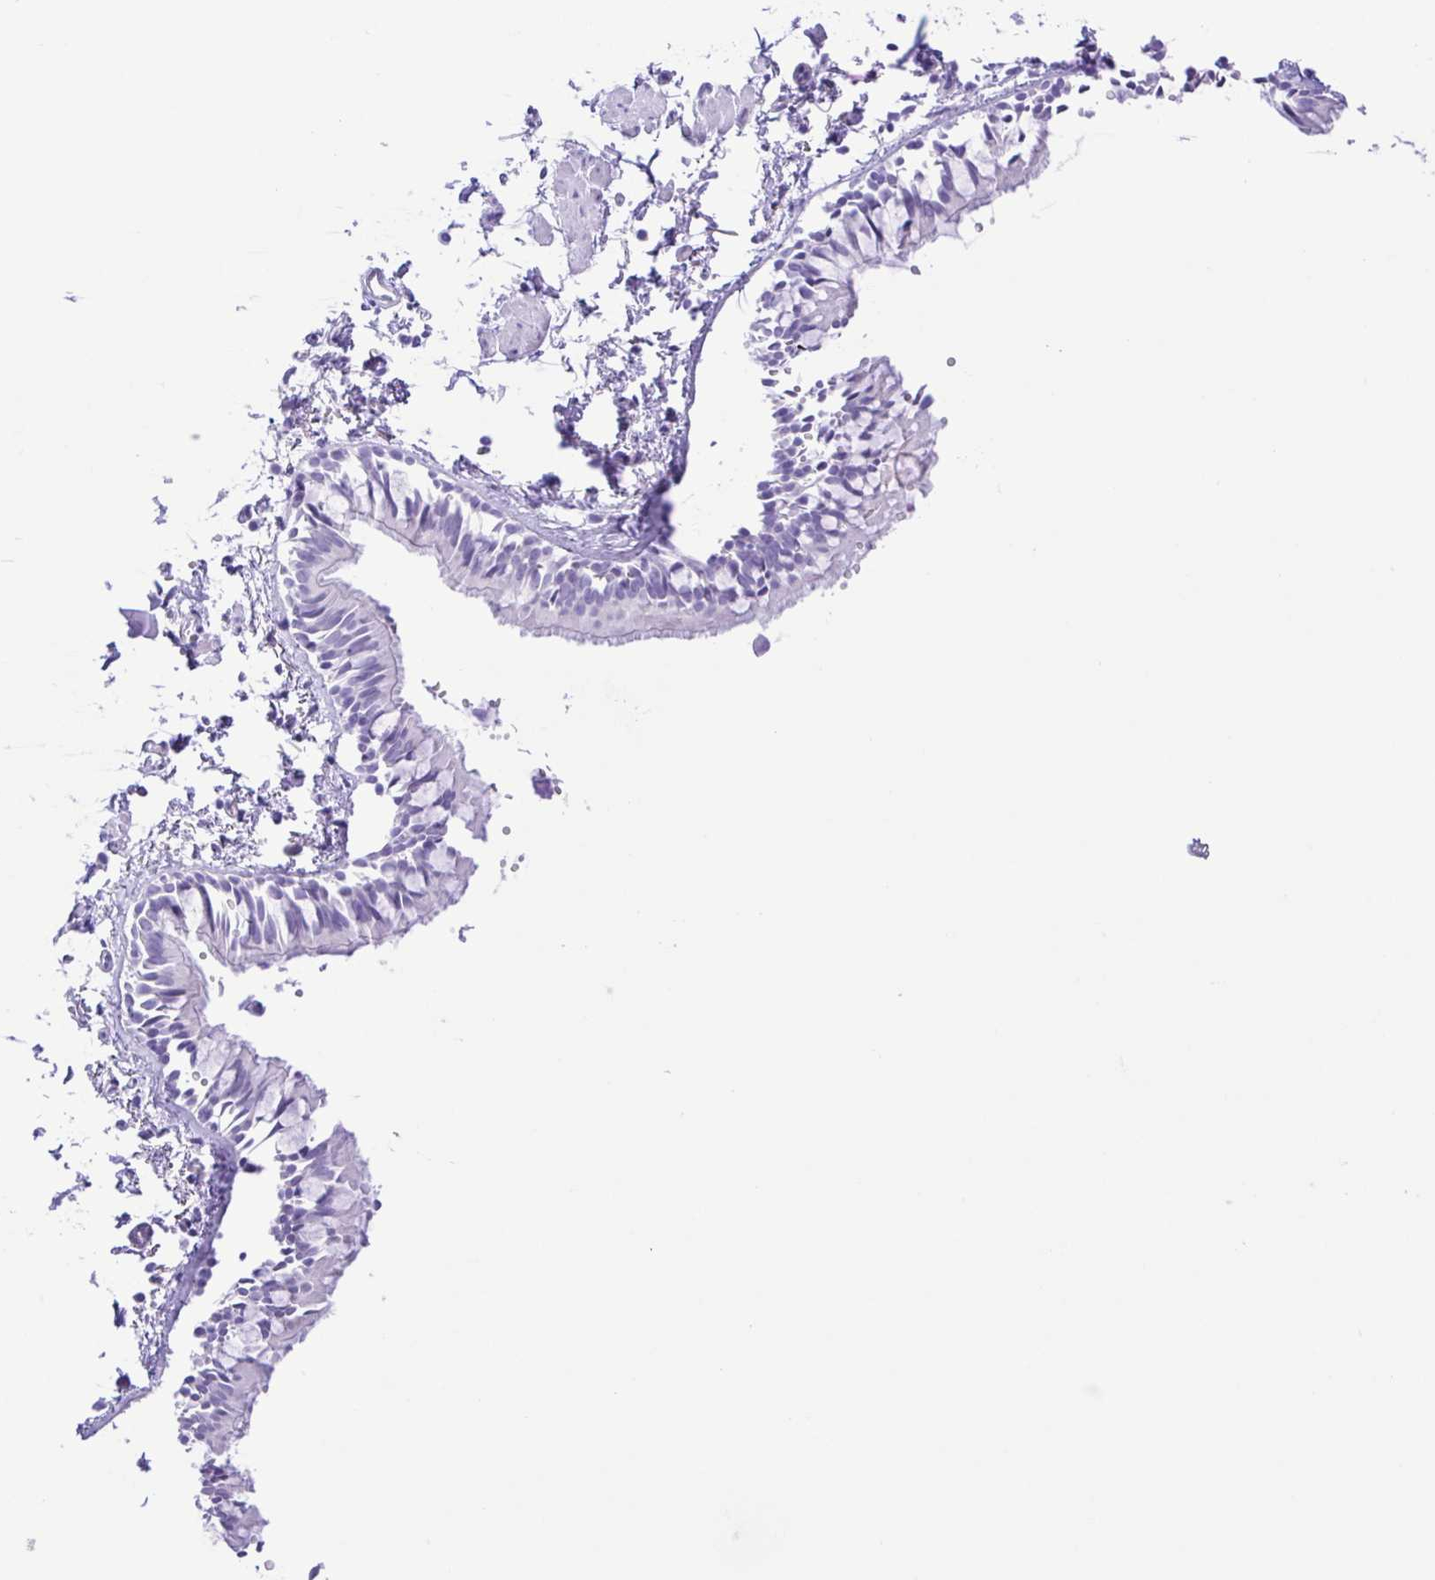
{"staining": {"intensity": "negative", "quantity": "none", "location": "none"}, "tissue": "bronchus", "cell_type": "Respiratory epithelial cells", "image_type": "normal", "snomed": [{"axis": "morphology", "description": "Normal tissue, NOS"}, {"axis": "topography", "description": "Bronchus"}], "caption": "Protein analysis of unremarkable bronchus demonstrates no significant positivity in respiratory epithelial cells.", "gene": "GPR17", "patient": {"sex": "female", "age": 59}}